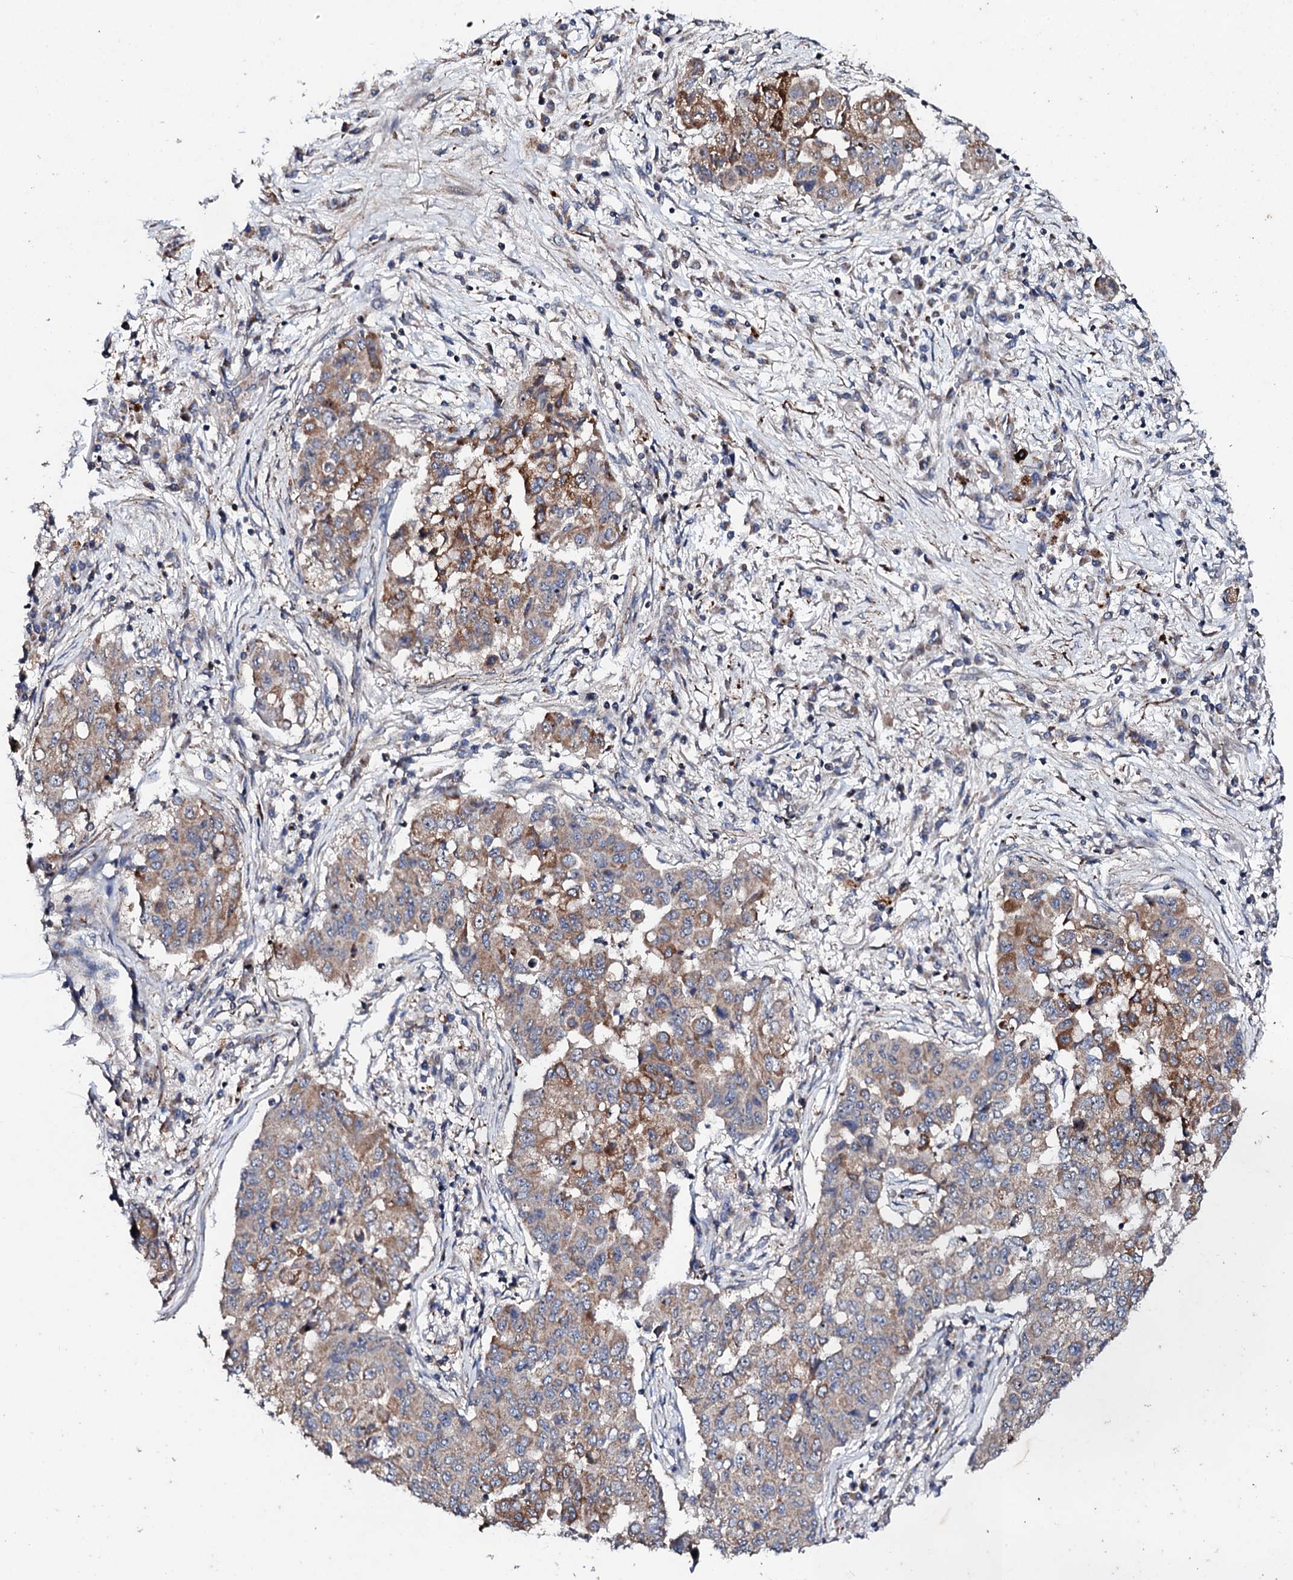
{"staining": {"intensity": "moderate", "quantity": "25%-75%", "location": "cytoplasmic/membranous"}, "tissue": "lung cancer", "cell_type": "Tumor cells", "image_type": "cancer", "snomed": [{"axis": "morphology", "description": "Squamous cell carcinoma, NOS"}, {"axis": "topography", "description": "Lung"}], "caption": "An image of lung squamous cell carcinoma stained for a protein exhibits moderate cytoplasmic/membranous brown staining in tumor cells.", "gene": "GTPBP4", "patient": {"sex": "male", "age": 74}}